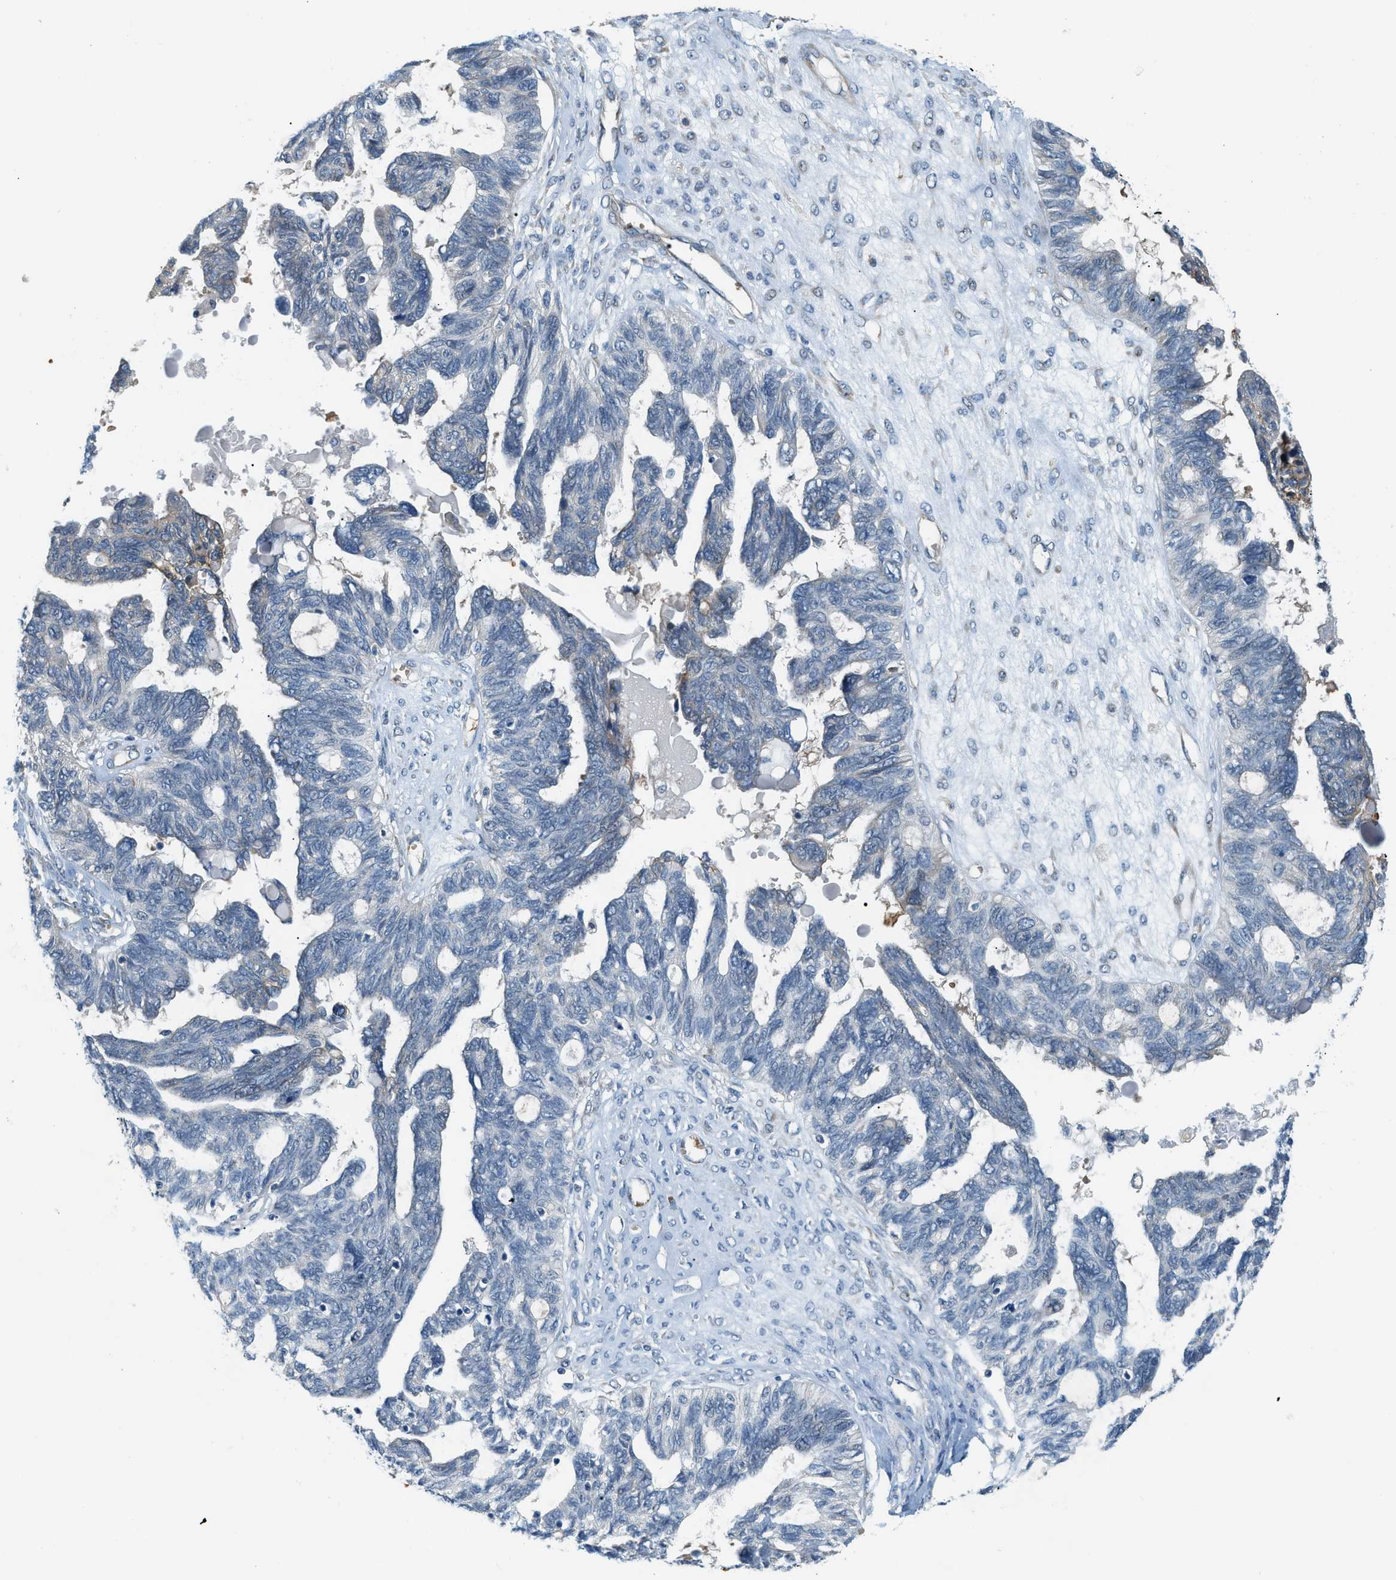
{"staining": {"intensity": "negative", "quantity": "none", "location": "none"}, "tissue": "ovarian cancer", "cell_type": "Tumor cells", "image_type": "cancer", "snomed": [{"axis": "morphology", "description": "Cystadenocarcinoma, serous, NOS"}, {"axis": "topography", "description": "Ovary"}], "caption": "A high-resolution photomicrograph shows immunohistochemistry staining of ovarian cancer (serous cystadenocarcinoma), which exhibits no significant expression in tumor cells.", "gene": "CYTH2", "patient": {"sex": "female", "age": 79}}